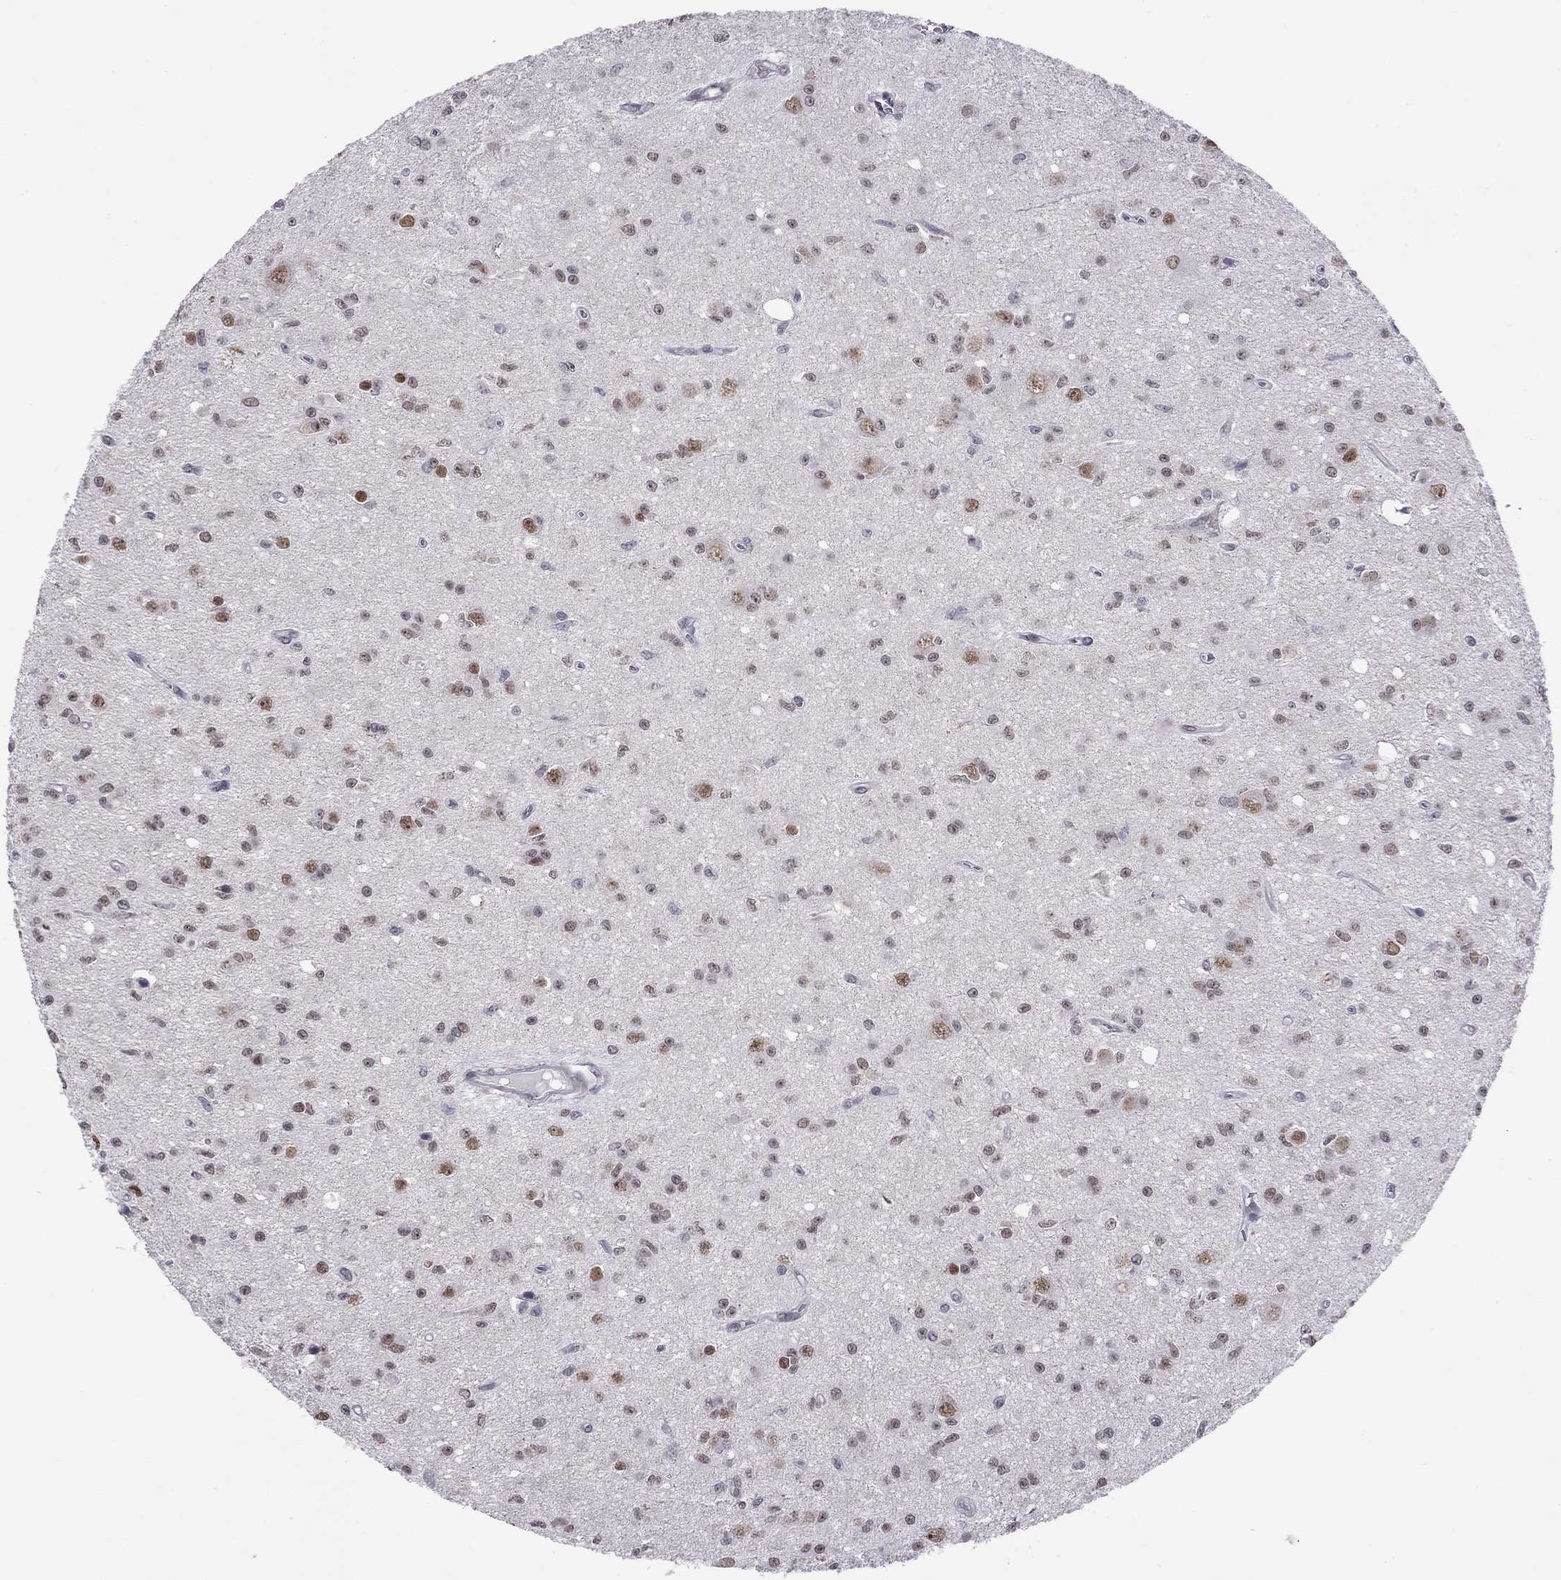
{"staining": {"intensity": "negative", "quantity": "none", "location": "none"}, "tissue": "glioma", "cell_type": "Tumor cells", "image_type": "cancer", "snomed": [{"axis": "morphology", "description": "Glioma, malignant, Low grade"}, {"axis": "topography", "description": "Brain"}], "caption": "Protein analysis of malignant glioma (low-grade) displays no significant staining in tumor cells.", "gene": "HES5", "patient": {"sex": "female", "age": 45}}